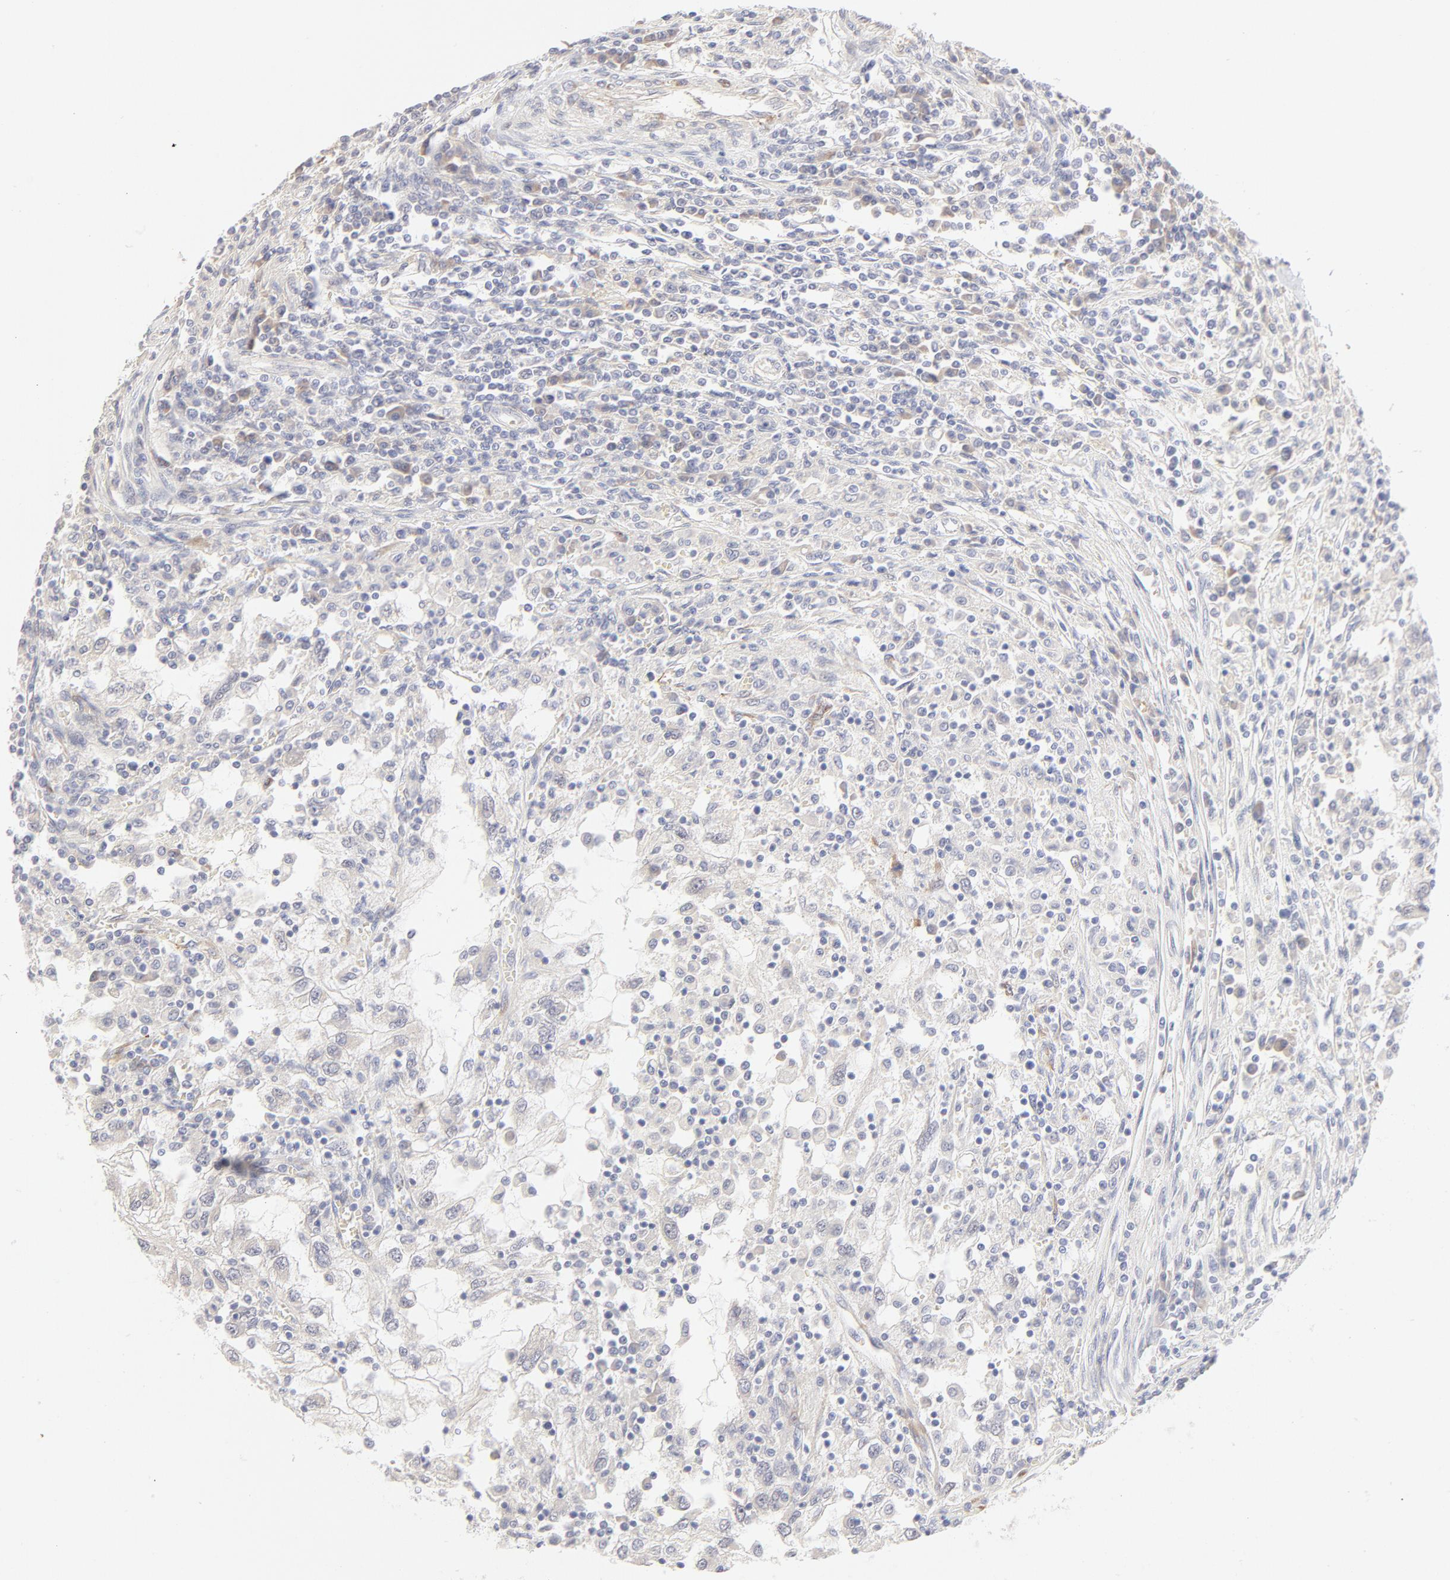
{"staining": {"intensity": "moderate", "quantity": "<25%", "location": "cytoplasmic/membranous"}, "tissue": "renal cancer", "cell_type": "Tumor cells", "image_type": "cancer", "snomed": [{"axis": "morphology", "description": "Normal tissue, NOS"}, {"axis": "morphology", "description": "Adenocarcinoma, NOS"}, {"axis": "topography", "description": "Kidney"}], "caption": "Protein analysis of renal cancer (adenocarcinoma) tissue reveals moderate cytoplasmic/membranous expression in about <25% of tumor cells.", "gene": "NKX2-2", "patient": {"sex": "male", "age": 71}}